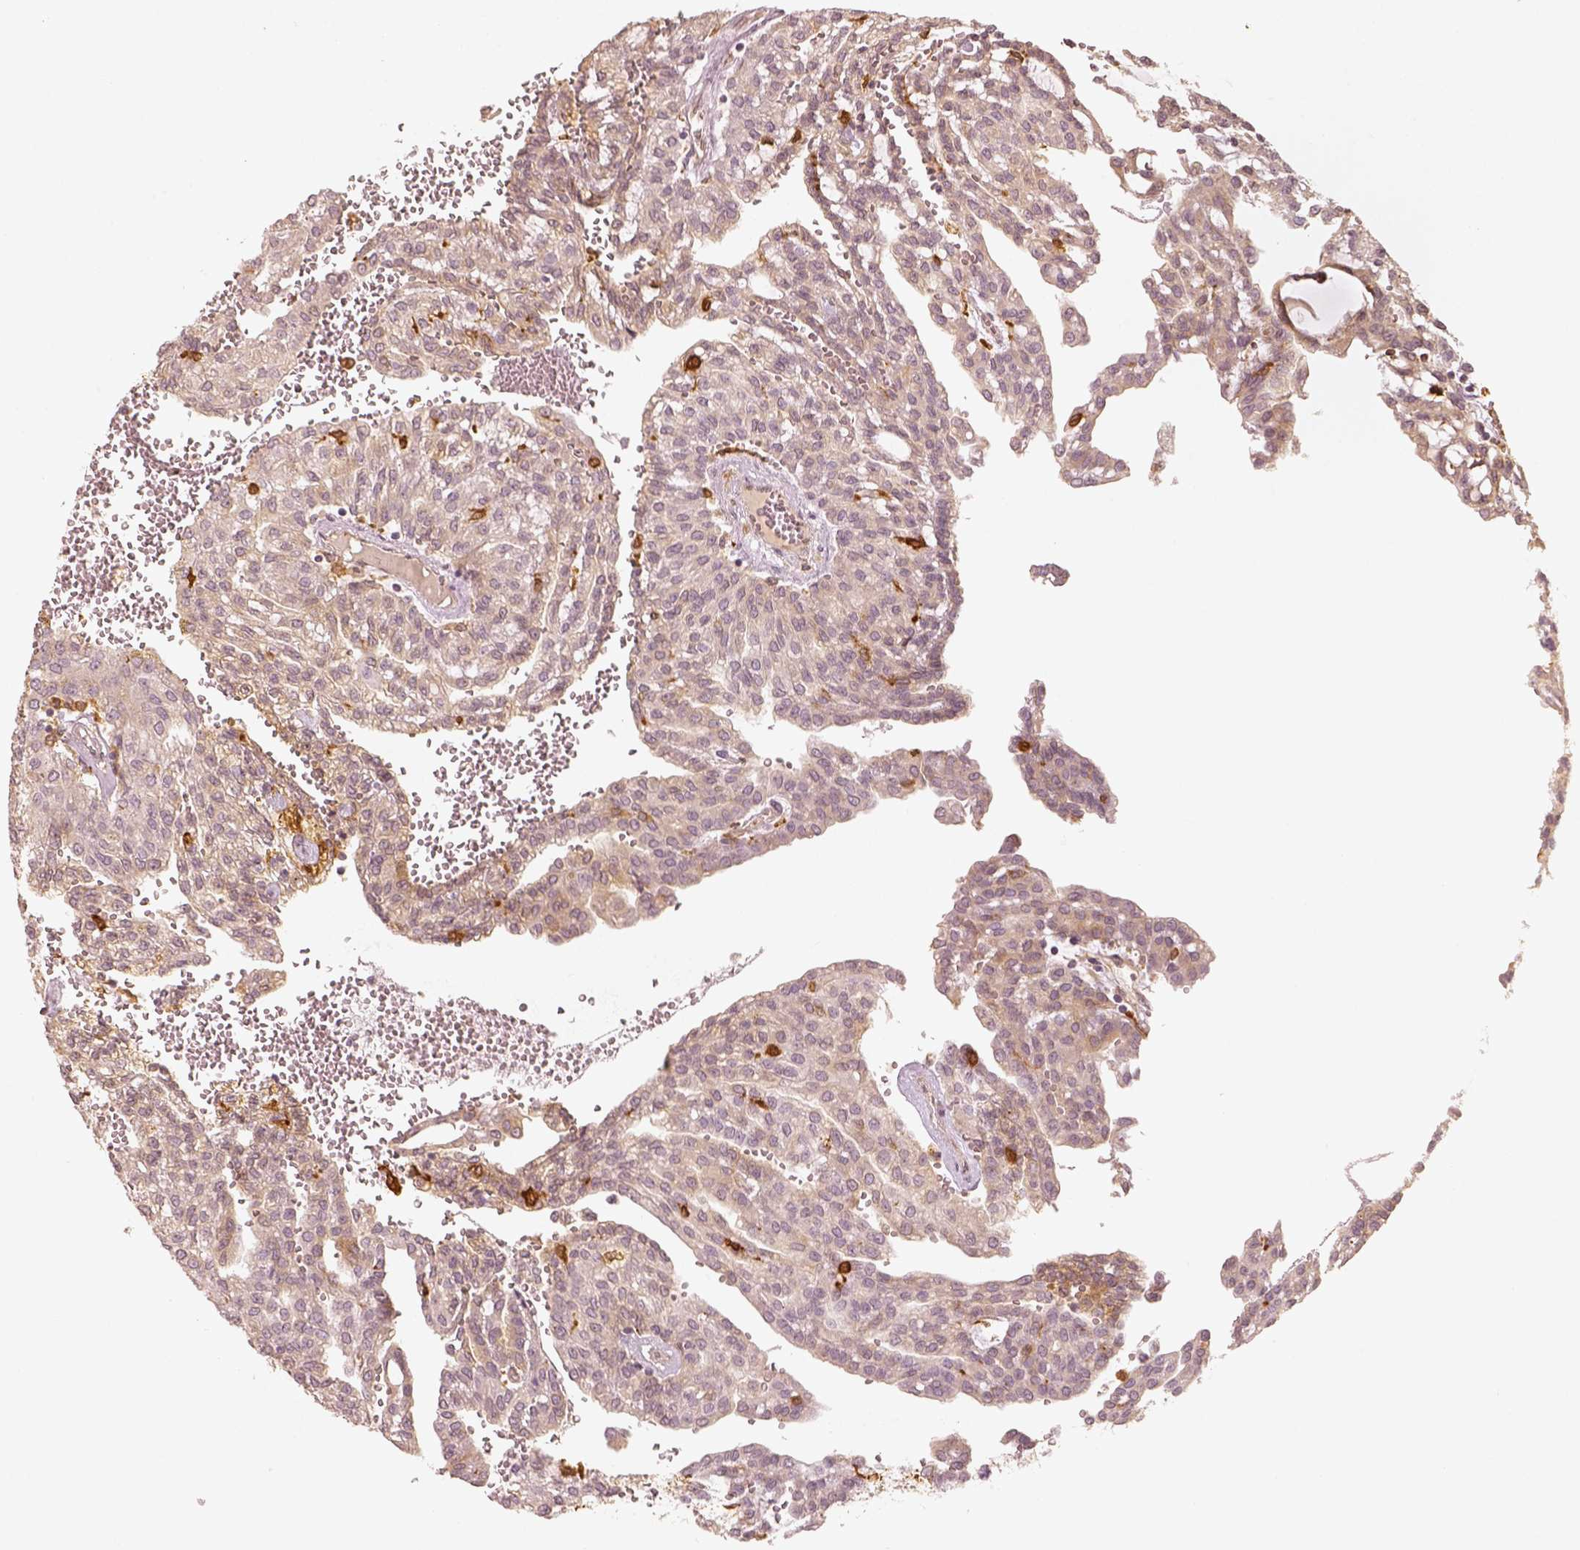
{"staining": {"intensity": "negative", "quantity": "none", "location": "none"}, "tissue": "renal cancer", "cell_type": "Tumor cells", "image_type": "cancer", "snomed": [{"axis": "morphology", "description": "Adenocarcinoma, NOS"}, {"axis": "topography", "description": "Kidney"}], "caption": "Immunohistochemical staining of renal cancer displays no significant positivity in tumor cells.", "gene": "FSCN1", "patient": {"sex": "male", "age": 63}}